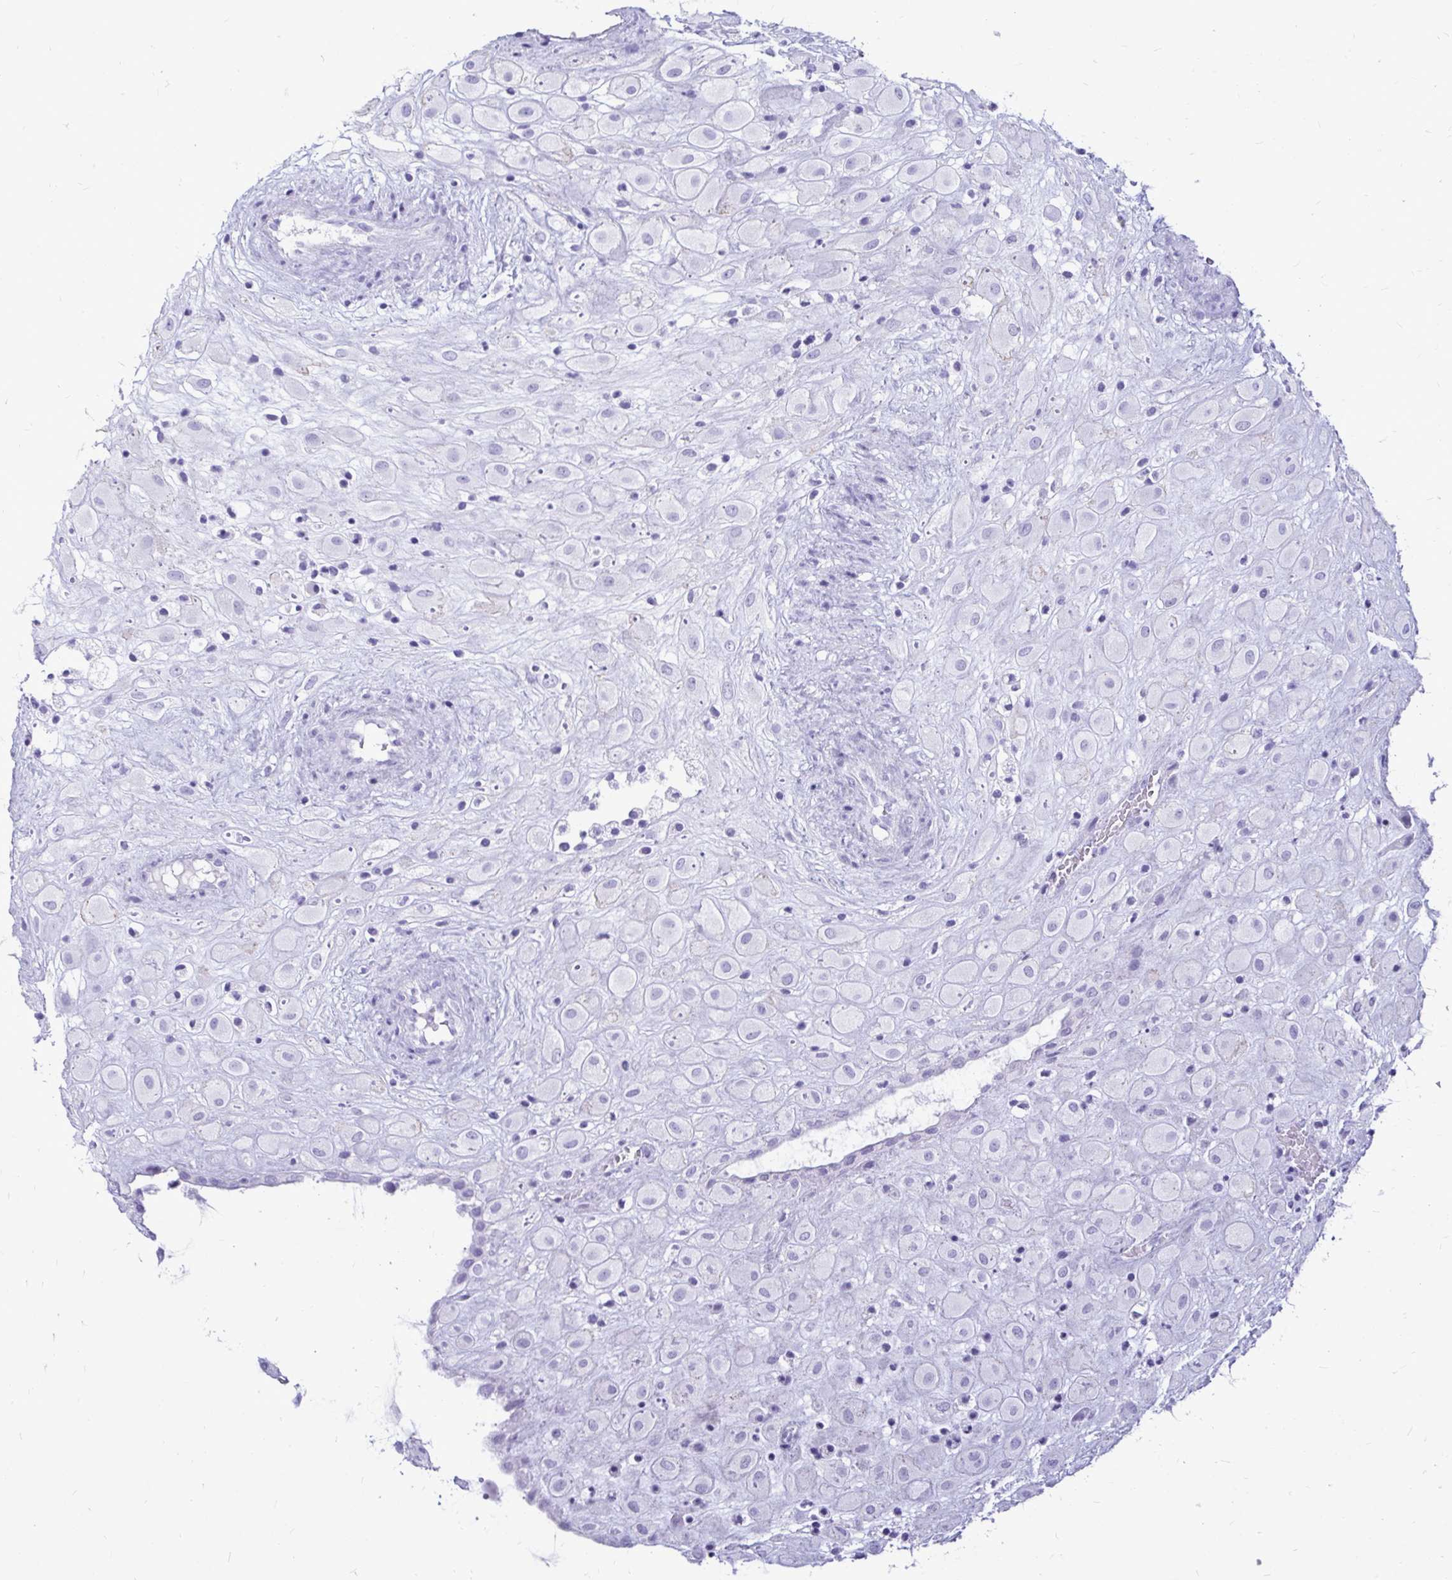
{"staining": {"intensity": "negative", "quantity": "none", "location": "none"}, "tissue": "placenta", "cell_type": "Decidual cells", "image_type": "normal", "snomed": [{"axis": "morphology", "description": "Normal tissue, NOS"}, {"axis": "topography", "description": "Placenta"}], "caption": "DAB immunohistochemical staining of normal human placenta exhibits no significant staining in decidual cells.", "gene": "OR10R2", "patient": {"sex": "female", "age": 24}}